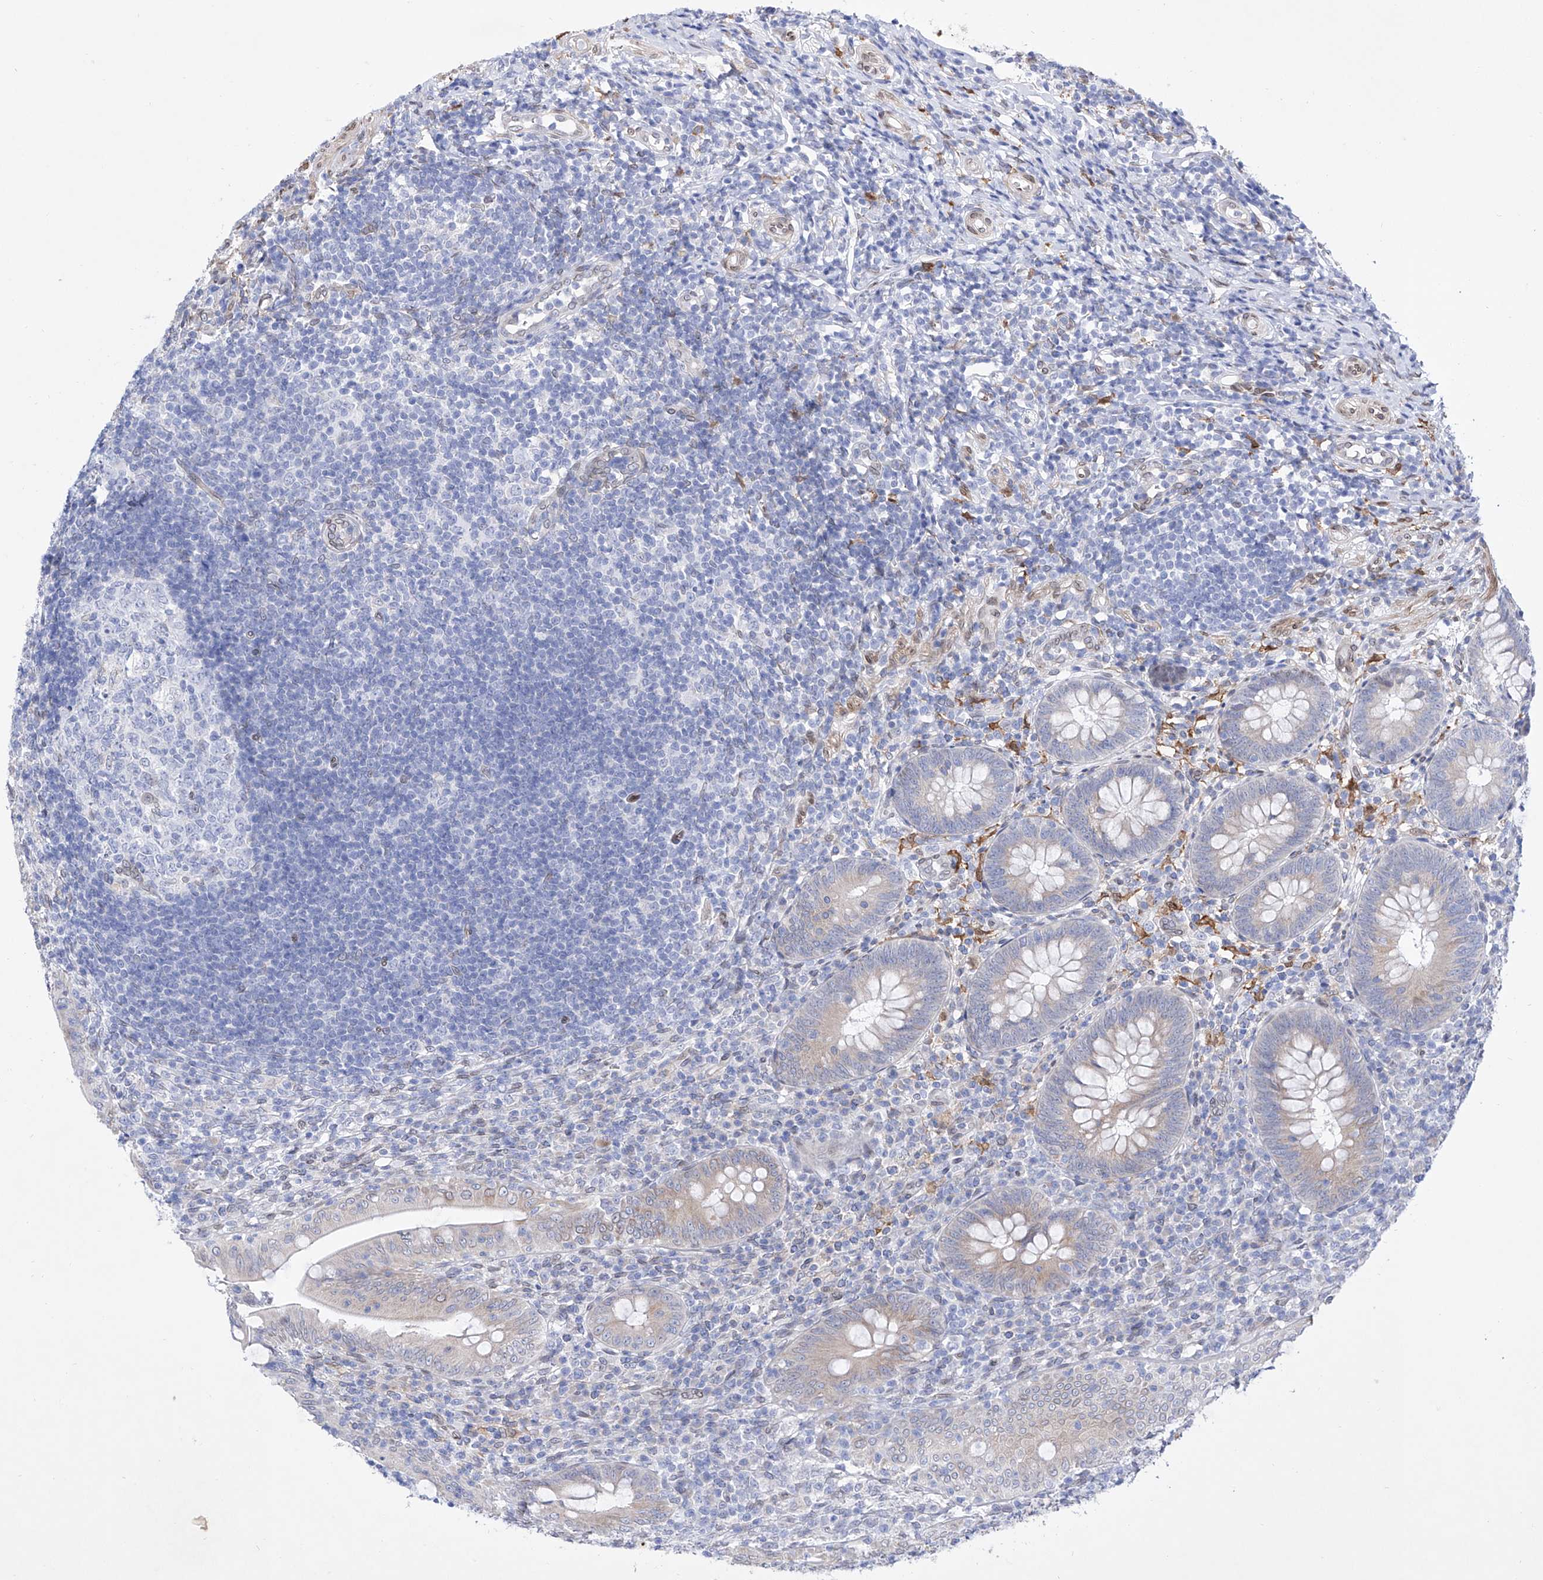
{"staining": {"intensity": "weak", "quantity": "<25%", "location": "cytoplasmic/membranous"}, "tissue": "appendix", "cell_type": "Glandular cells", "image_type": "normal", "snomed": [{"axis": "morphology", "description": "Normal tissue, NOS"}, {"axis": "topography", "description": "Appendix"}], "caption": "High power microscopy histopathology image of an immunohistochemistry histopathology image of normal appendix, revealing no significant staining in glandular cells.", "gene": "LCLAT1", "patient": {"sex": "male", "age": 14}}